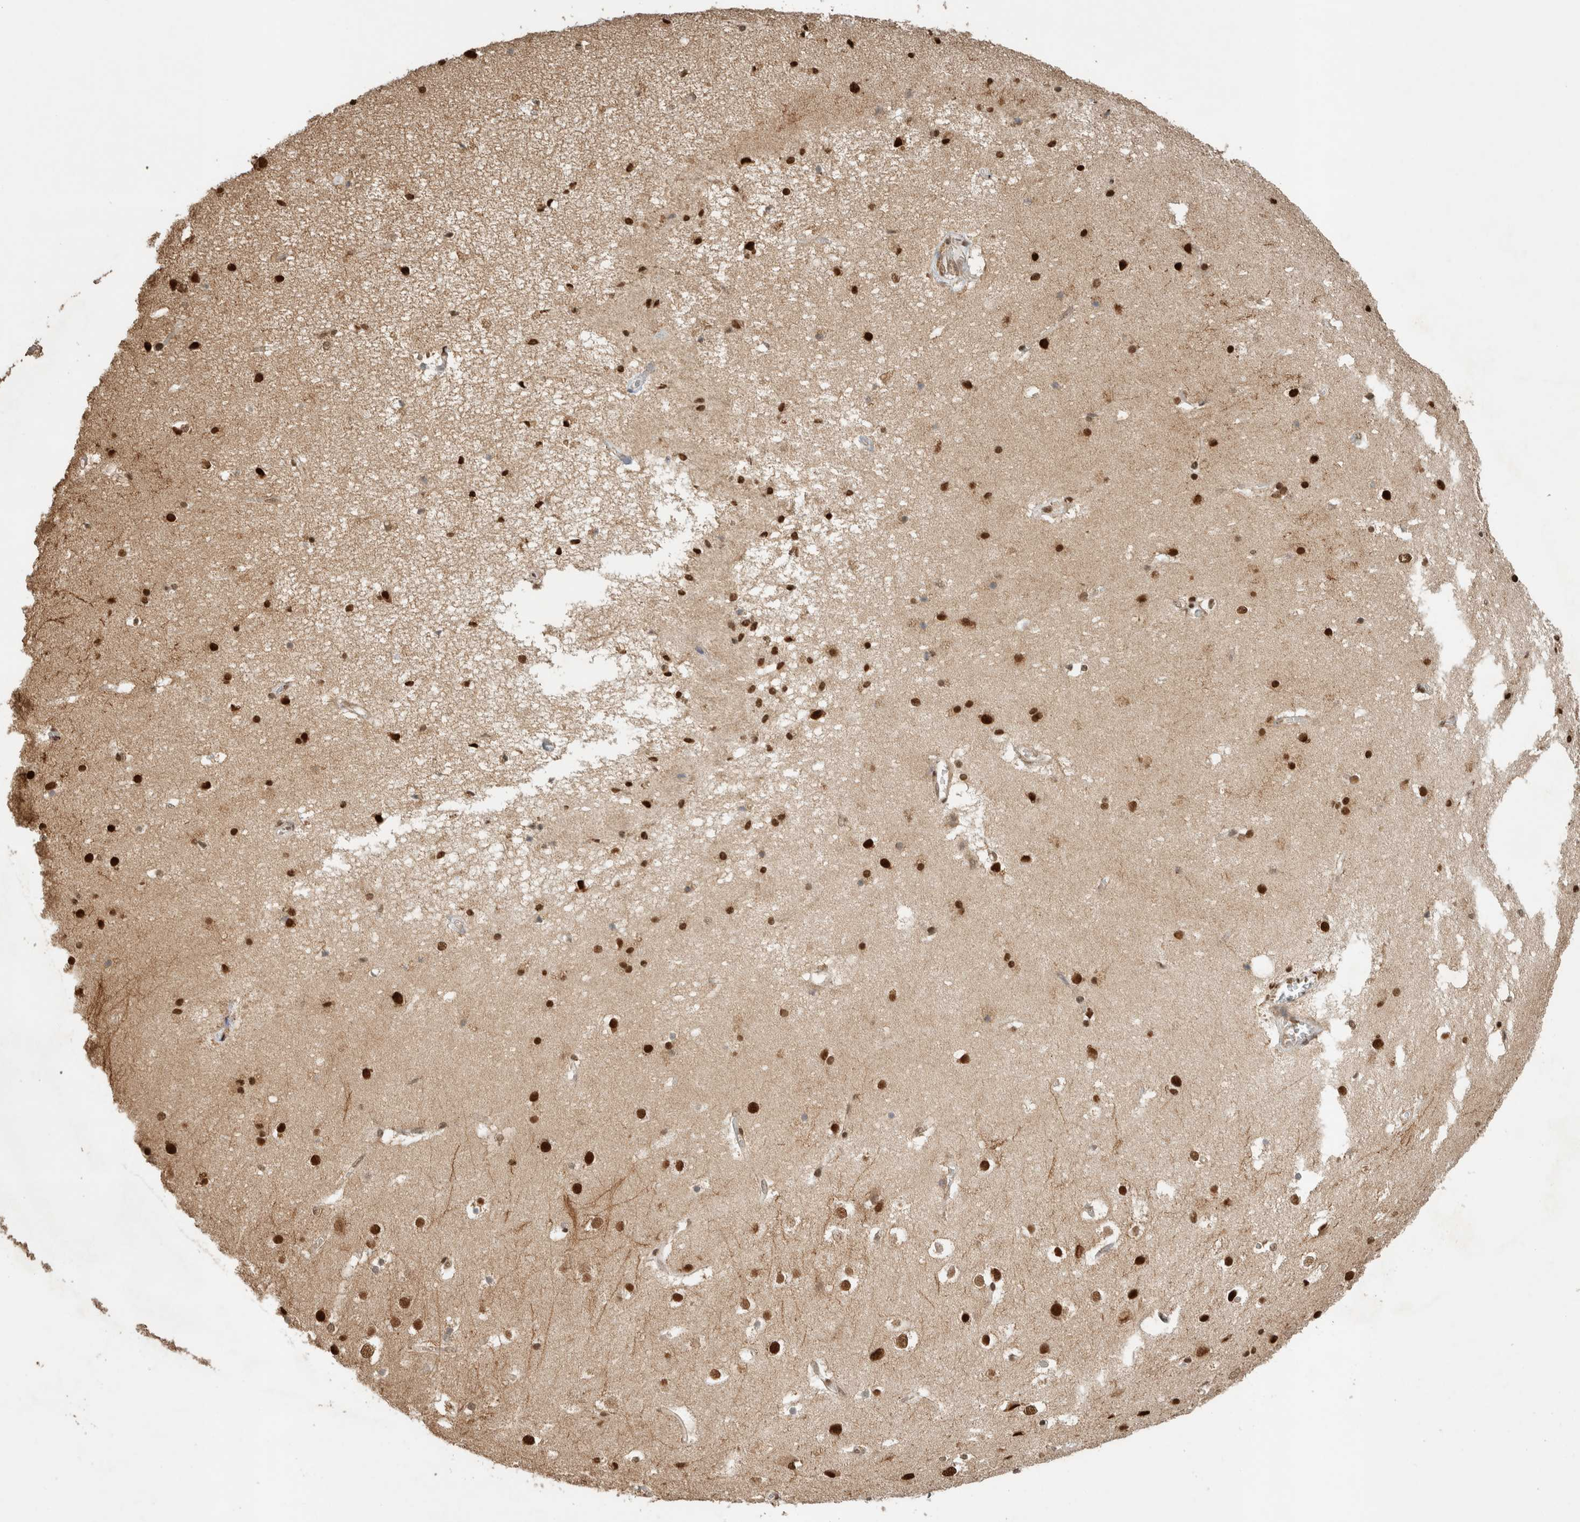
{"staining": {"intensity": "moderate", "quantity": "25%-75%", "location": "cytoplasmic/membranous,nuclear"}, "tissue": "cerebral cortex", "cell_type": "Endothelial cells", "image_type": "normal", "snomed": [{"axis": "morphology", "description": "Normal tissue, NOS"}, {"axis": "topography", "description": "Cerebral cortex"}], "caption": "The image reveals a brown stain indicating the presence of a protein in the cytoplasmic/membranous,nuclear of endothelial cells in cerebral cortex. The protein is stained brown, and the nuclei are stained in blue (DAB (3,3'-diaminobenzidine) IHC with brightfield microscopy, high magnification).", "gene": "C1orf21", "patient": {"sex": "male", "age": 54}}